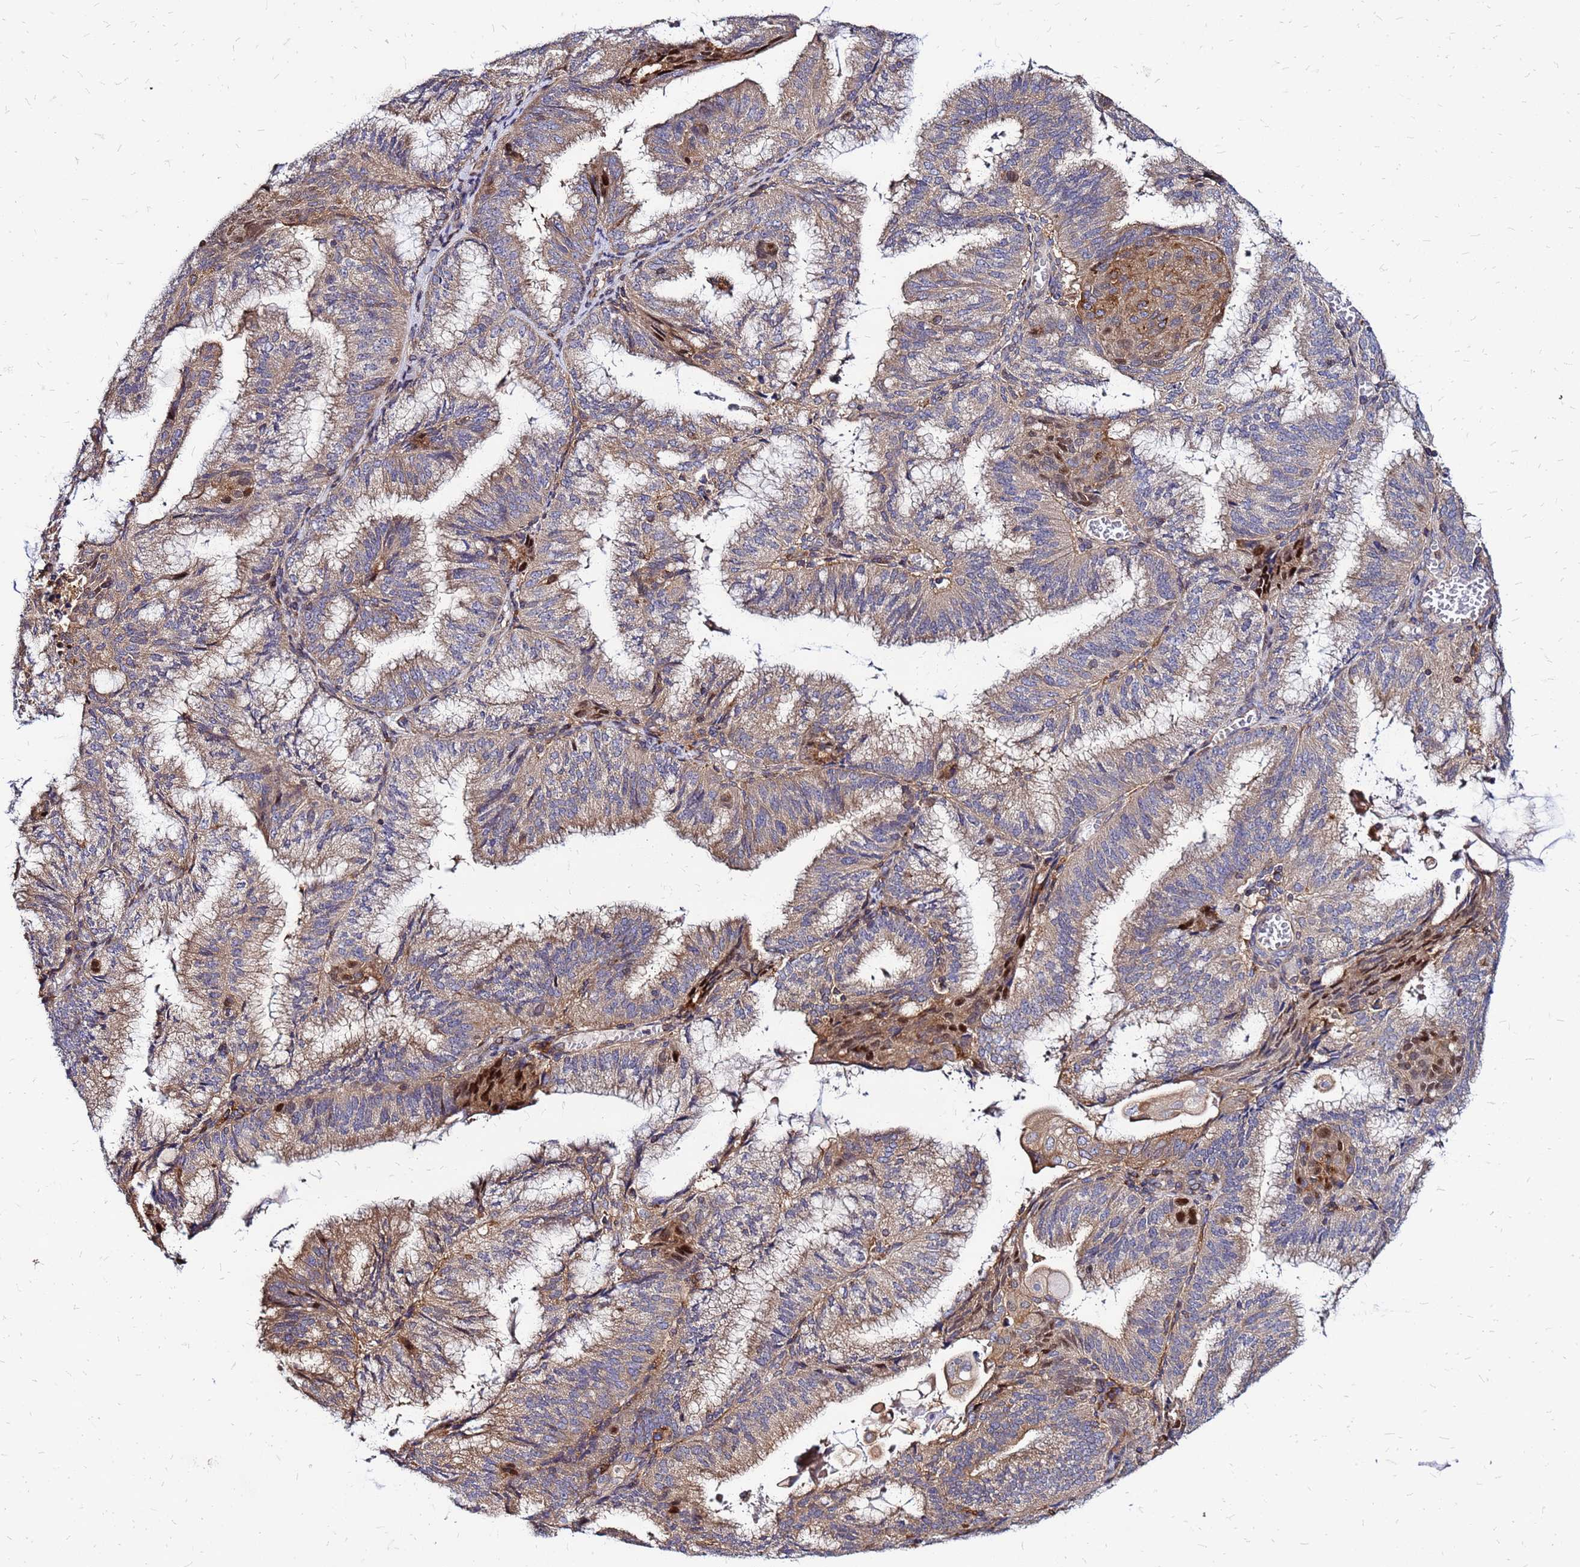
{"staining": {"intensity": "strong", "quantity": "<25%", "location": "nuclear"}, "tissue": "endometrial cancer", "cell_type": "Tumor cells", "image_type": "cancer", "snomed": [{"axis": "morphology", "description": "Adenocarcinoma, NOS"}, {"axis": "topography", "description": "Endometrium"}], "caption": "IHC photomicrograph of adenocarcinoma (endometrial) stained for a protein (brown), which reveals medium levels of strong nuclear expression in approximately <25% of tumor cells.", "gene": "CYBC1", "patient": {"sex": "female", "age": 49}}